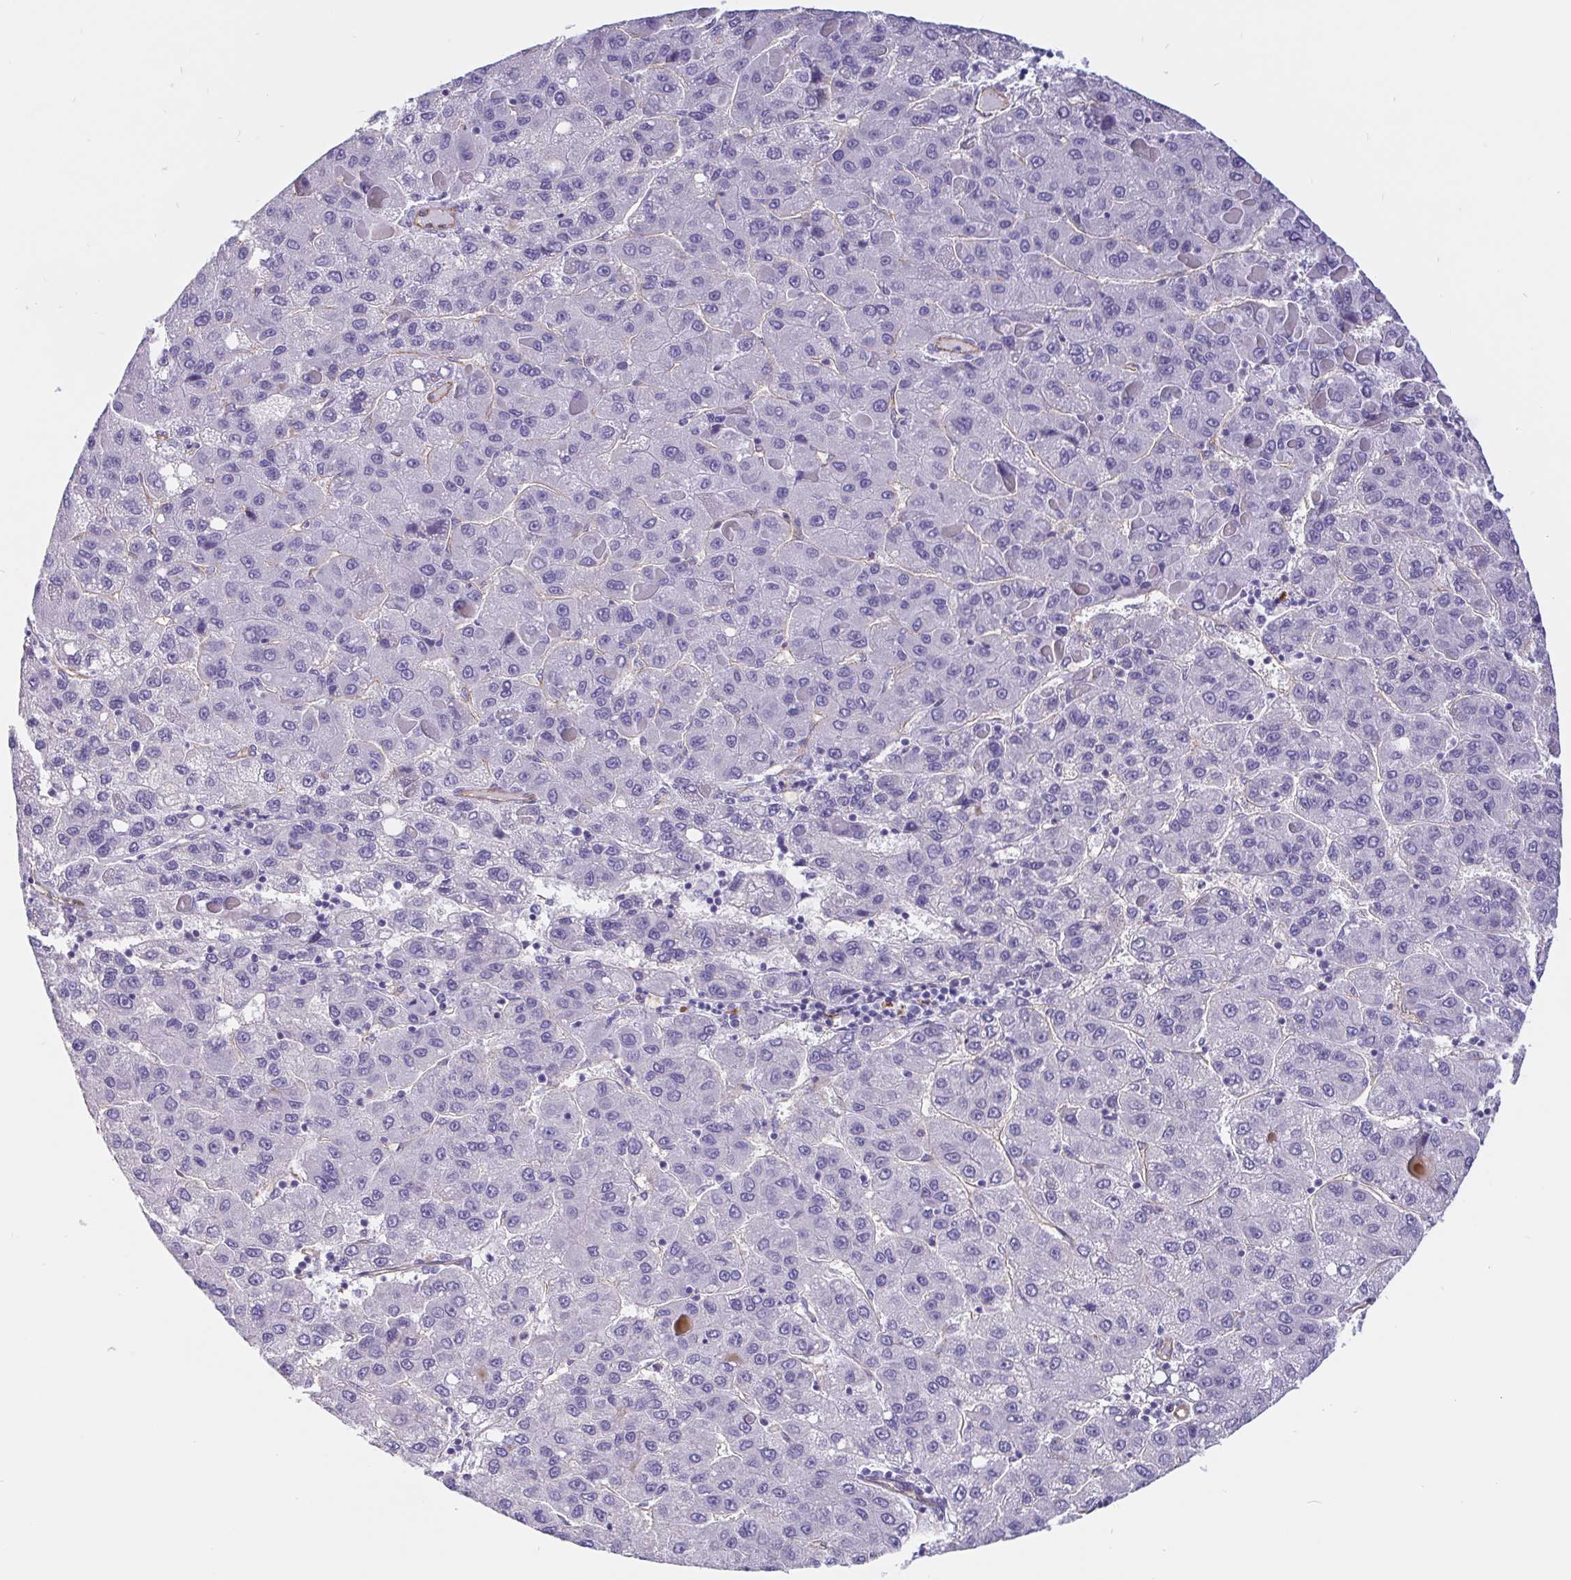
{"staining": {"intensity": "negative", "quantity": "none", "location": "none"}, "tissue": "liver cancer", "cell_type": "Tumor cells", "image_type": "cancer", "snomed": [{"axis": "morphology", "description": "Carcinoma, Hepatocellular, NOS"}, {"axis": "topography", "description": "Liver"}], "caption": "Human liver cancer (hepatocellular carcinoma) stained for a protein using immunohistochemistry (IHC) reveals no staining in tumor cells.", "gene": "LIMCH1", "patient": {"sex": "female", "age": 82}}